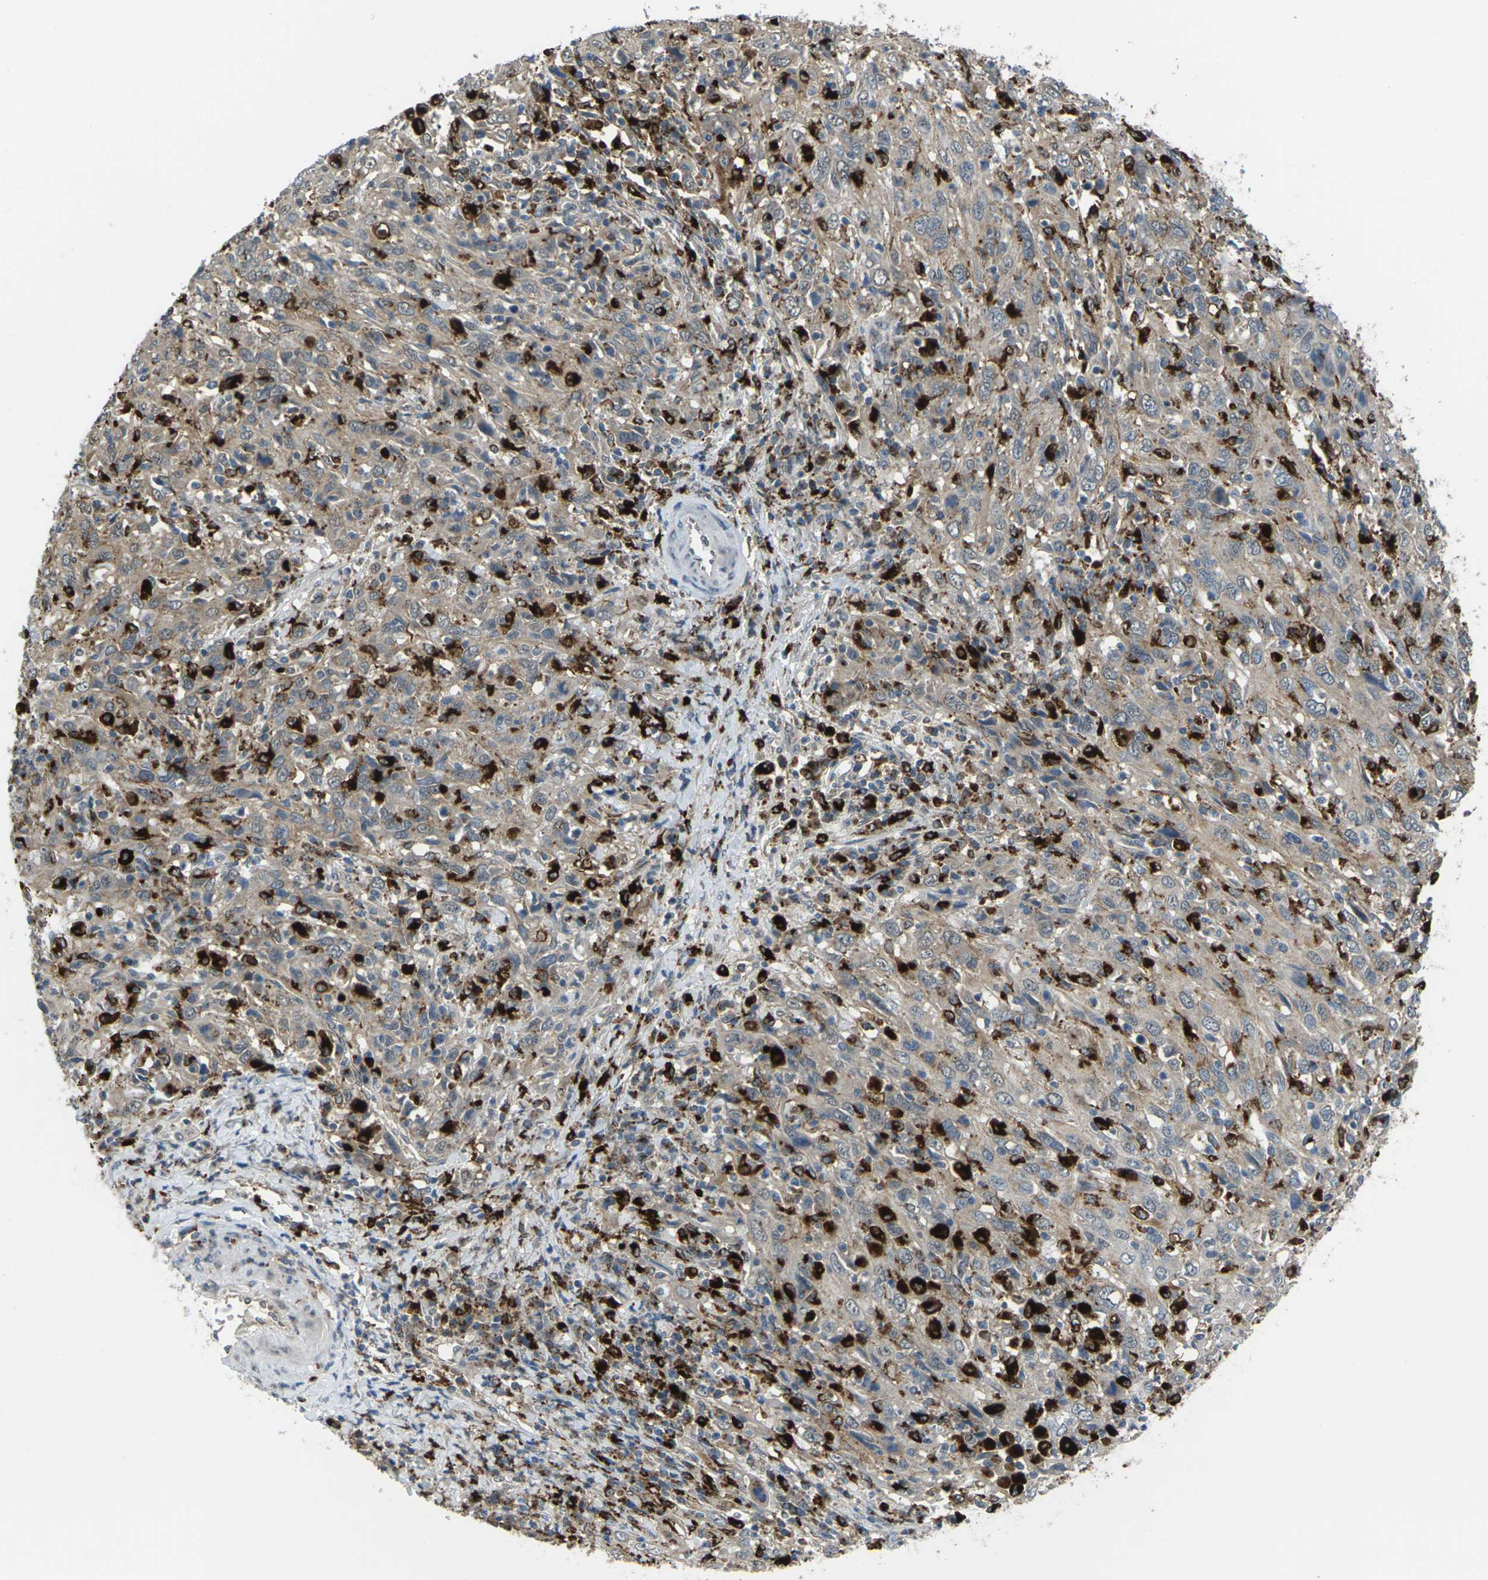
{"staining": {"intensity": "weak", "quantity": ">75%", "location": "cytoplasmic/membranous"}, "tissue": "cervical cancer", "cell_type": "Tumor cells", "image_type": "cancer", "snomed": [{"axis": "morphology", "description": "Squamous cell carcinoma, NOS"}, {"axis": "topography", "description": "Cervix"}], "caption": "An image showing weak cytoplasmic/membranous positivity in about >75% of tumor cells in cervical squamous cell carcinoma, as visualized by brown immunohistochemical staining.", "gene": "SLC31A2", "patient": {"sex": "female", "age": 46}}